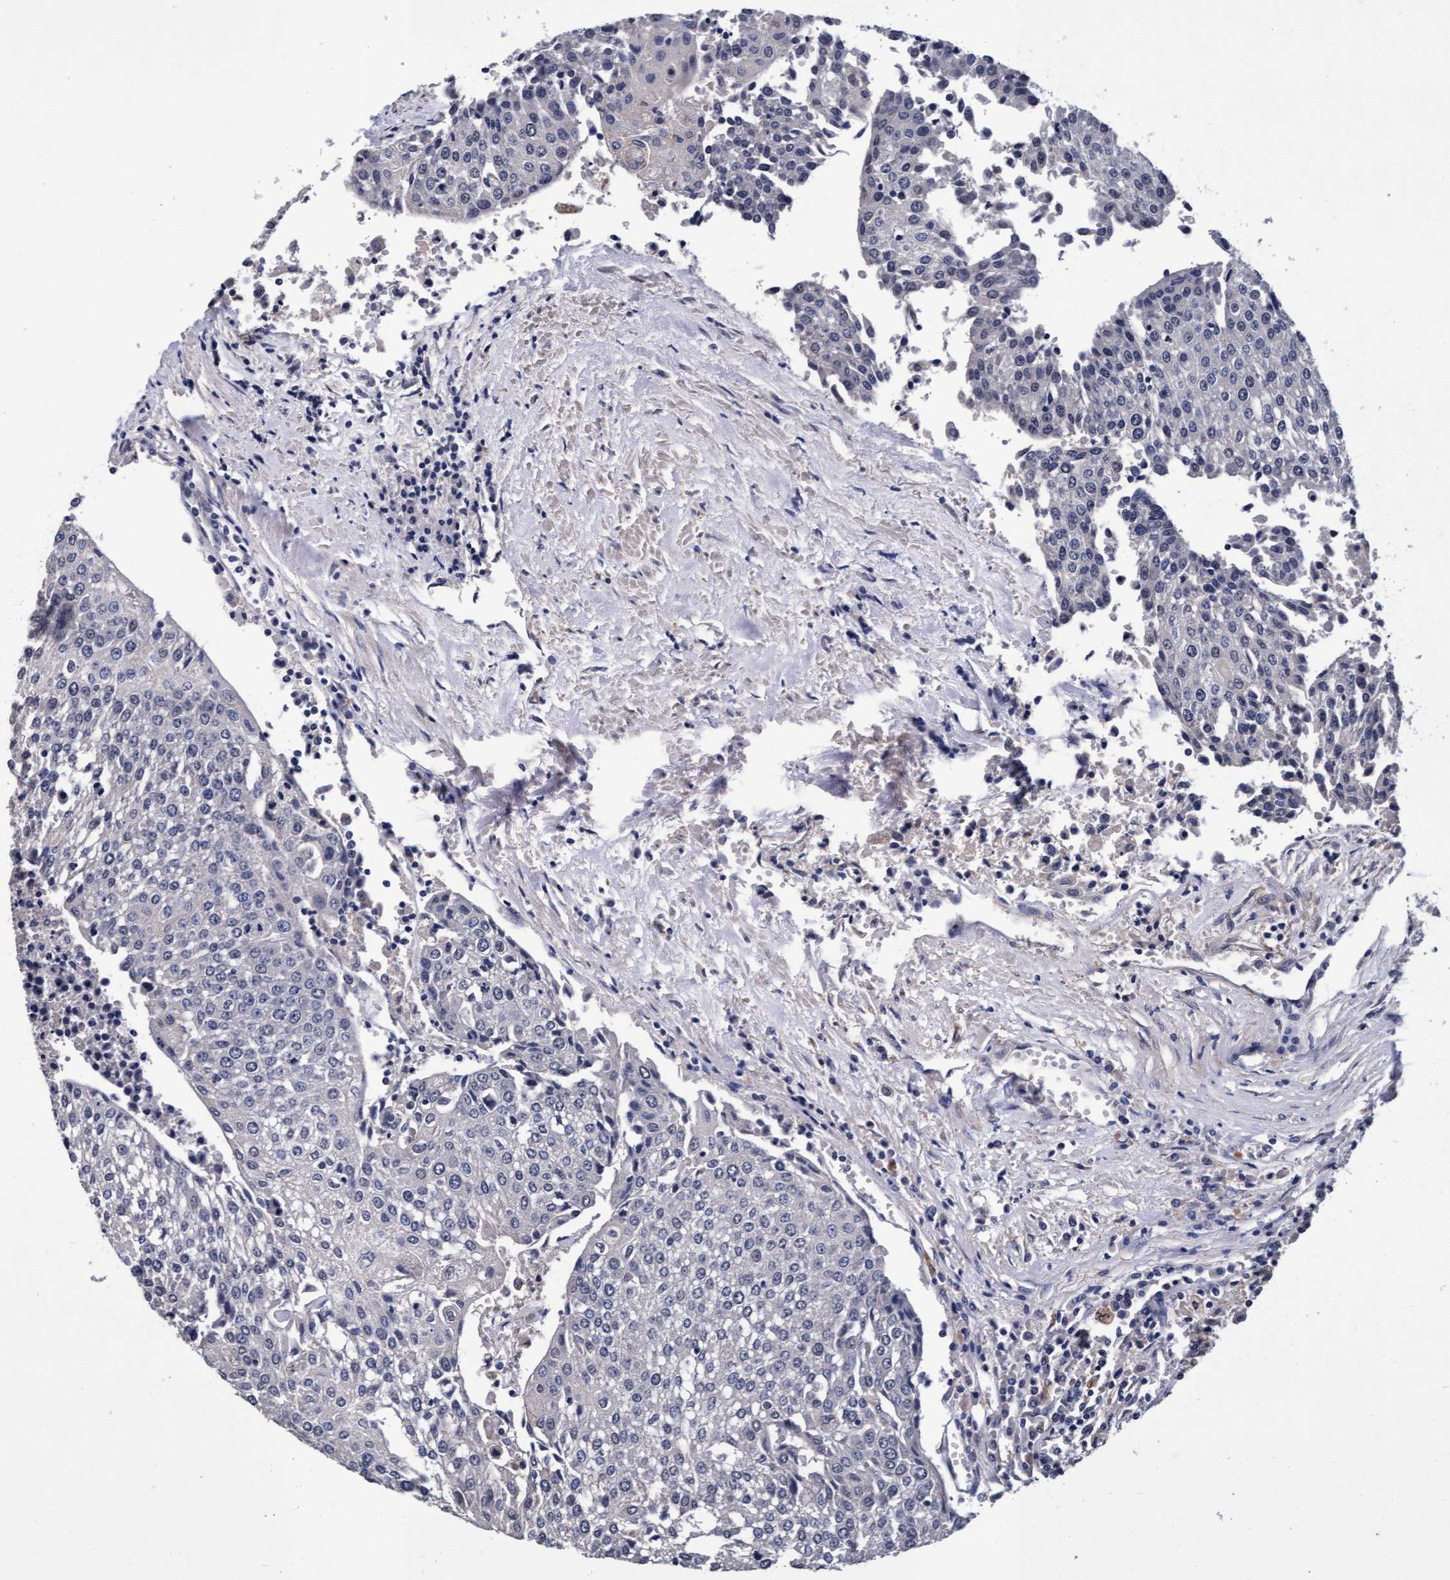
{"staining": {"intensity": "negative", "quantity": "none", "location": "none"}, "tissue": "urothelial cancer", "cell_type": "Tumor cells", "image_type": "cancer", "snomed": [{"axis": "morphology", "description": "Urothelial carcinoma, High grade"}, {"axis": "topography", "description": "Urinary bladder"}], "caption": "DAB (3,3'-diaminobenzidine) immunohistochemical staining of urothelial carcinoma (high-grade) reveals no significant positivity in tumor cells.", "gene": "CPQ", "patient": {"sex": "female", "age": 85}}